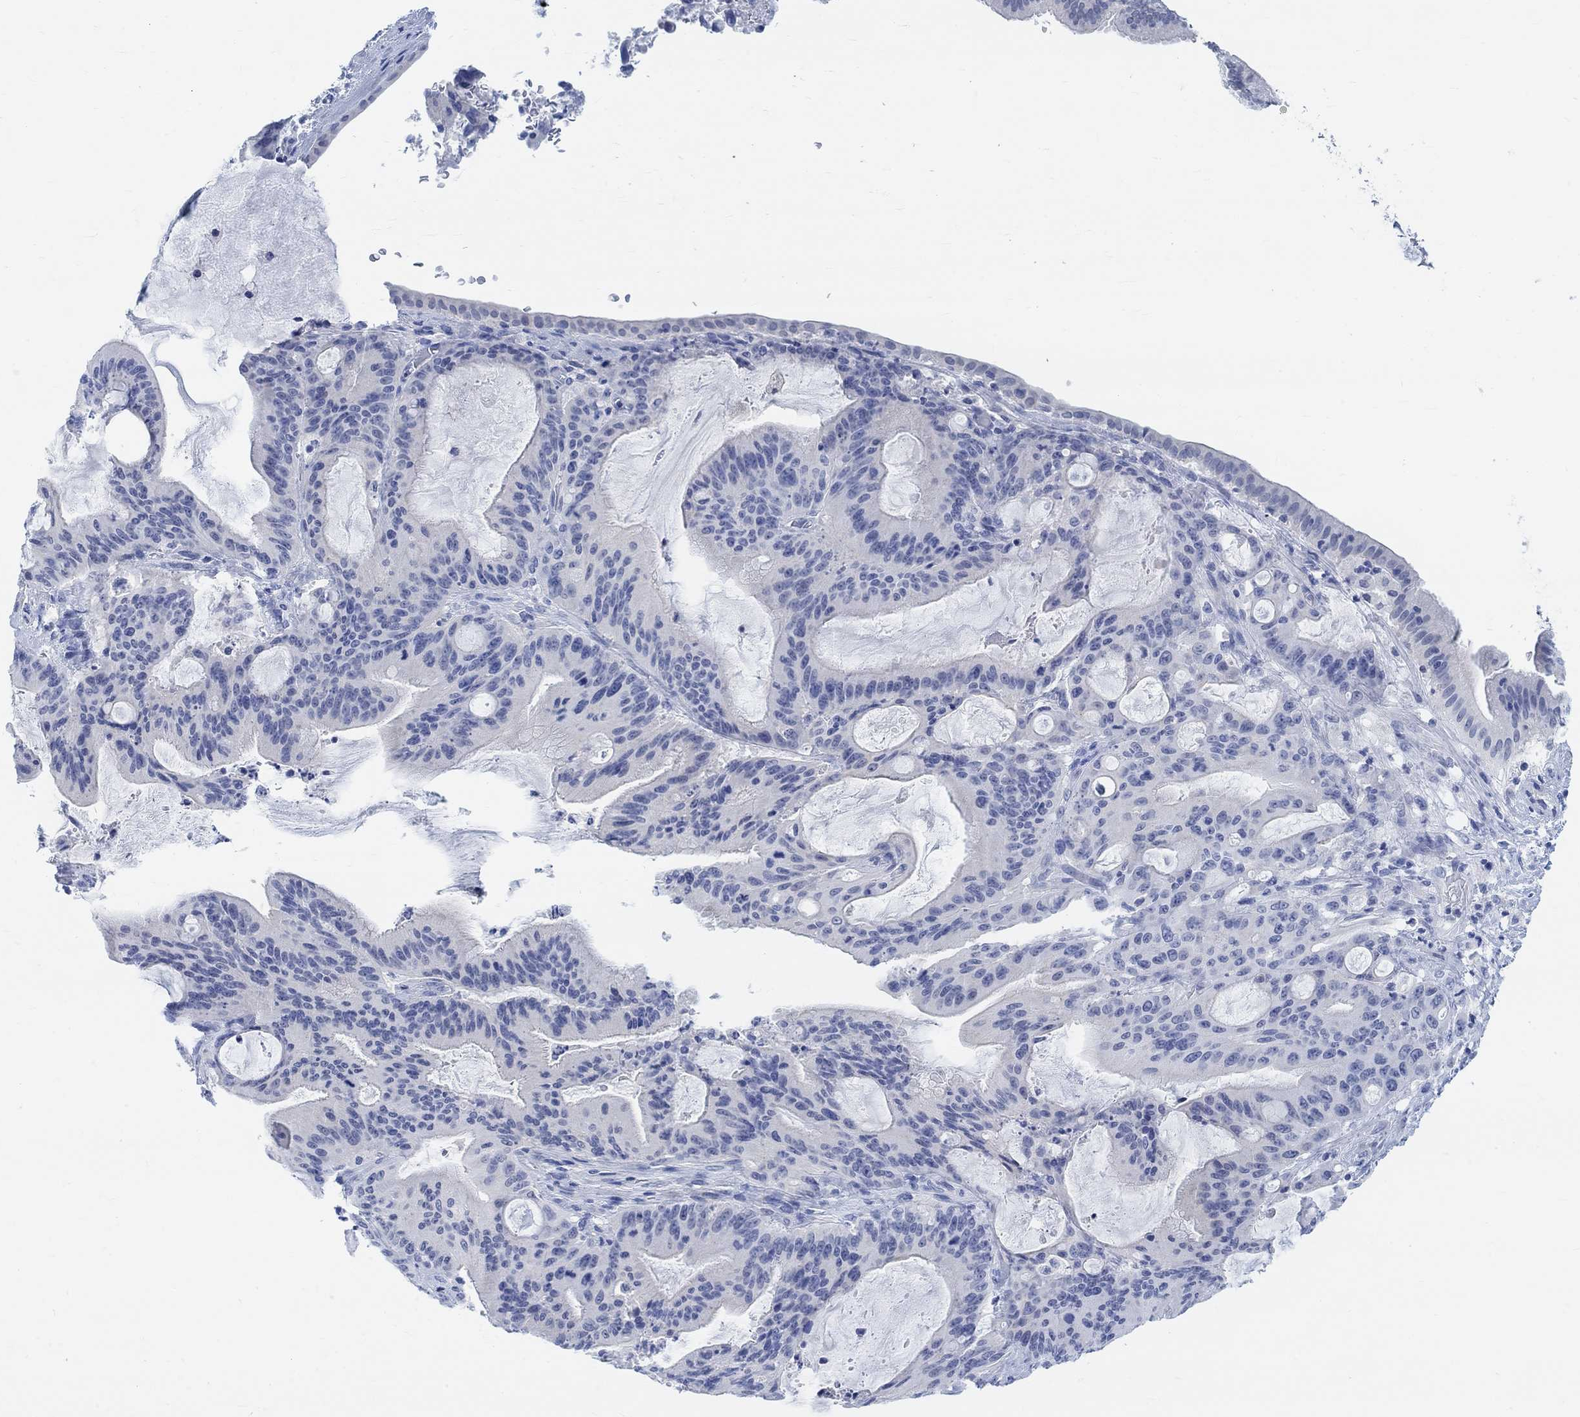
{"staining": {"intensity": "negative", "quantity": "none", "location": "none"}, "tissue": "liver cancer", "cell_type": "Tumor cells", "image_type": "cancer", "snomed": [{"axis": "morphology", "description": "Cholangiocarcinoma"}, {"axis": "topography", "description": "Liver"}], "caption": "Immunohistochemistry (IHC) of human liver cancer (cholangiocarcinoma) demonstrates no staining in tumor cells.", "gene": "ENO4", "patient": {"sex": "female", "age": 73}}